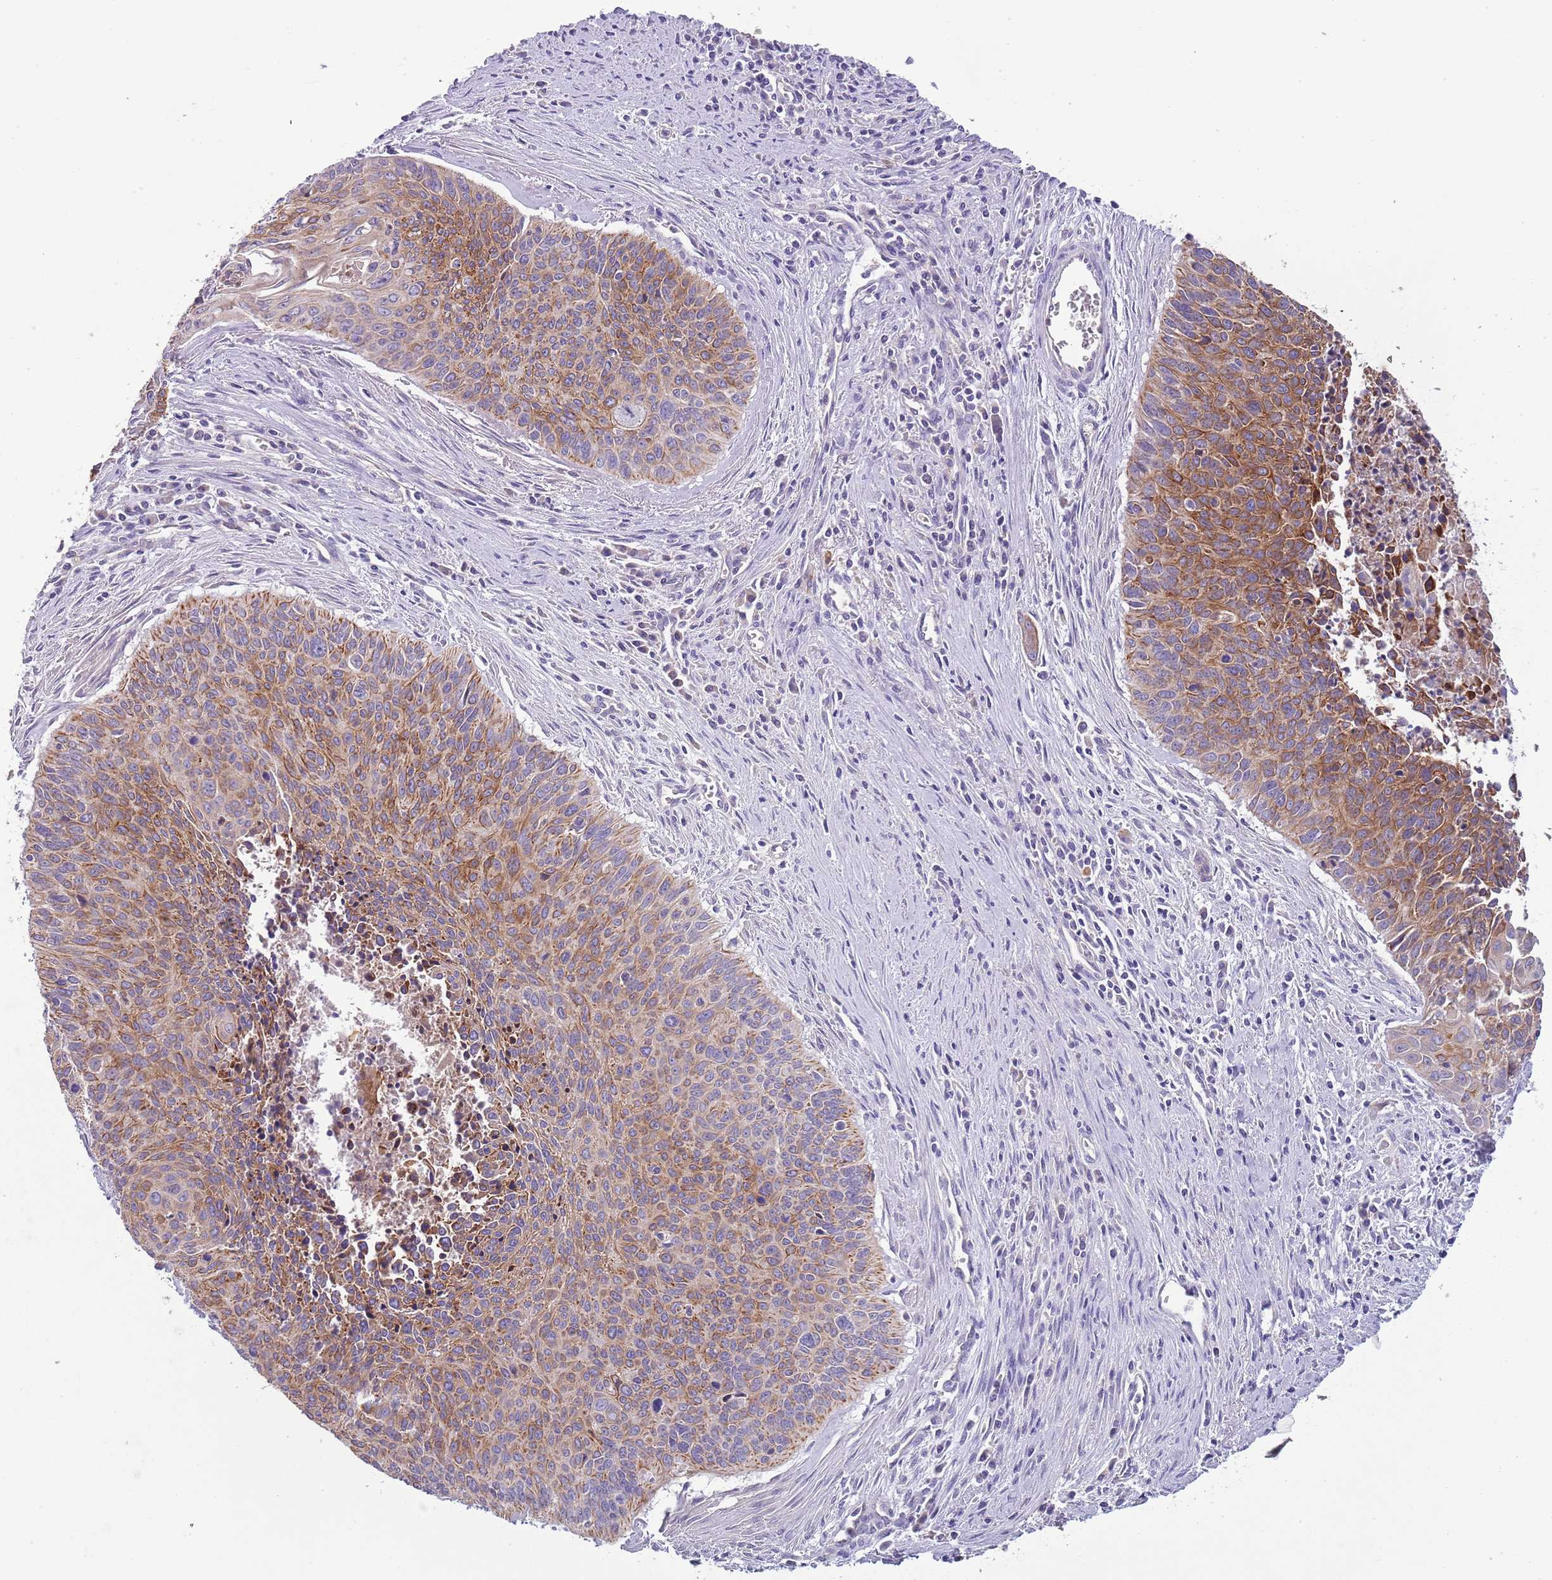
{"staining": {"intensity": "moderate", "quantity": ">75%", "location": "cytoplasmic/membranous"}, "tissue": "cervical cancer", "cell_type": "Tumor cells", "image_type": "cancer", "snomed": [{"axis": "morphology", "description": "Squamous cell carcinoma, NOS"}, {"axis": "topography", "description": "Cervix"}], "caption": "The image shows immunohistochemical staining of cervical squamous cell carcinoma. There is moderate cytoplasmic/membranous positivity is present in about >75% of tumor cells.", "gene": "HES3", "patient": {"sex": "female", "age": 55}}